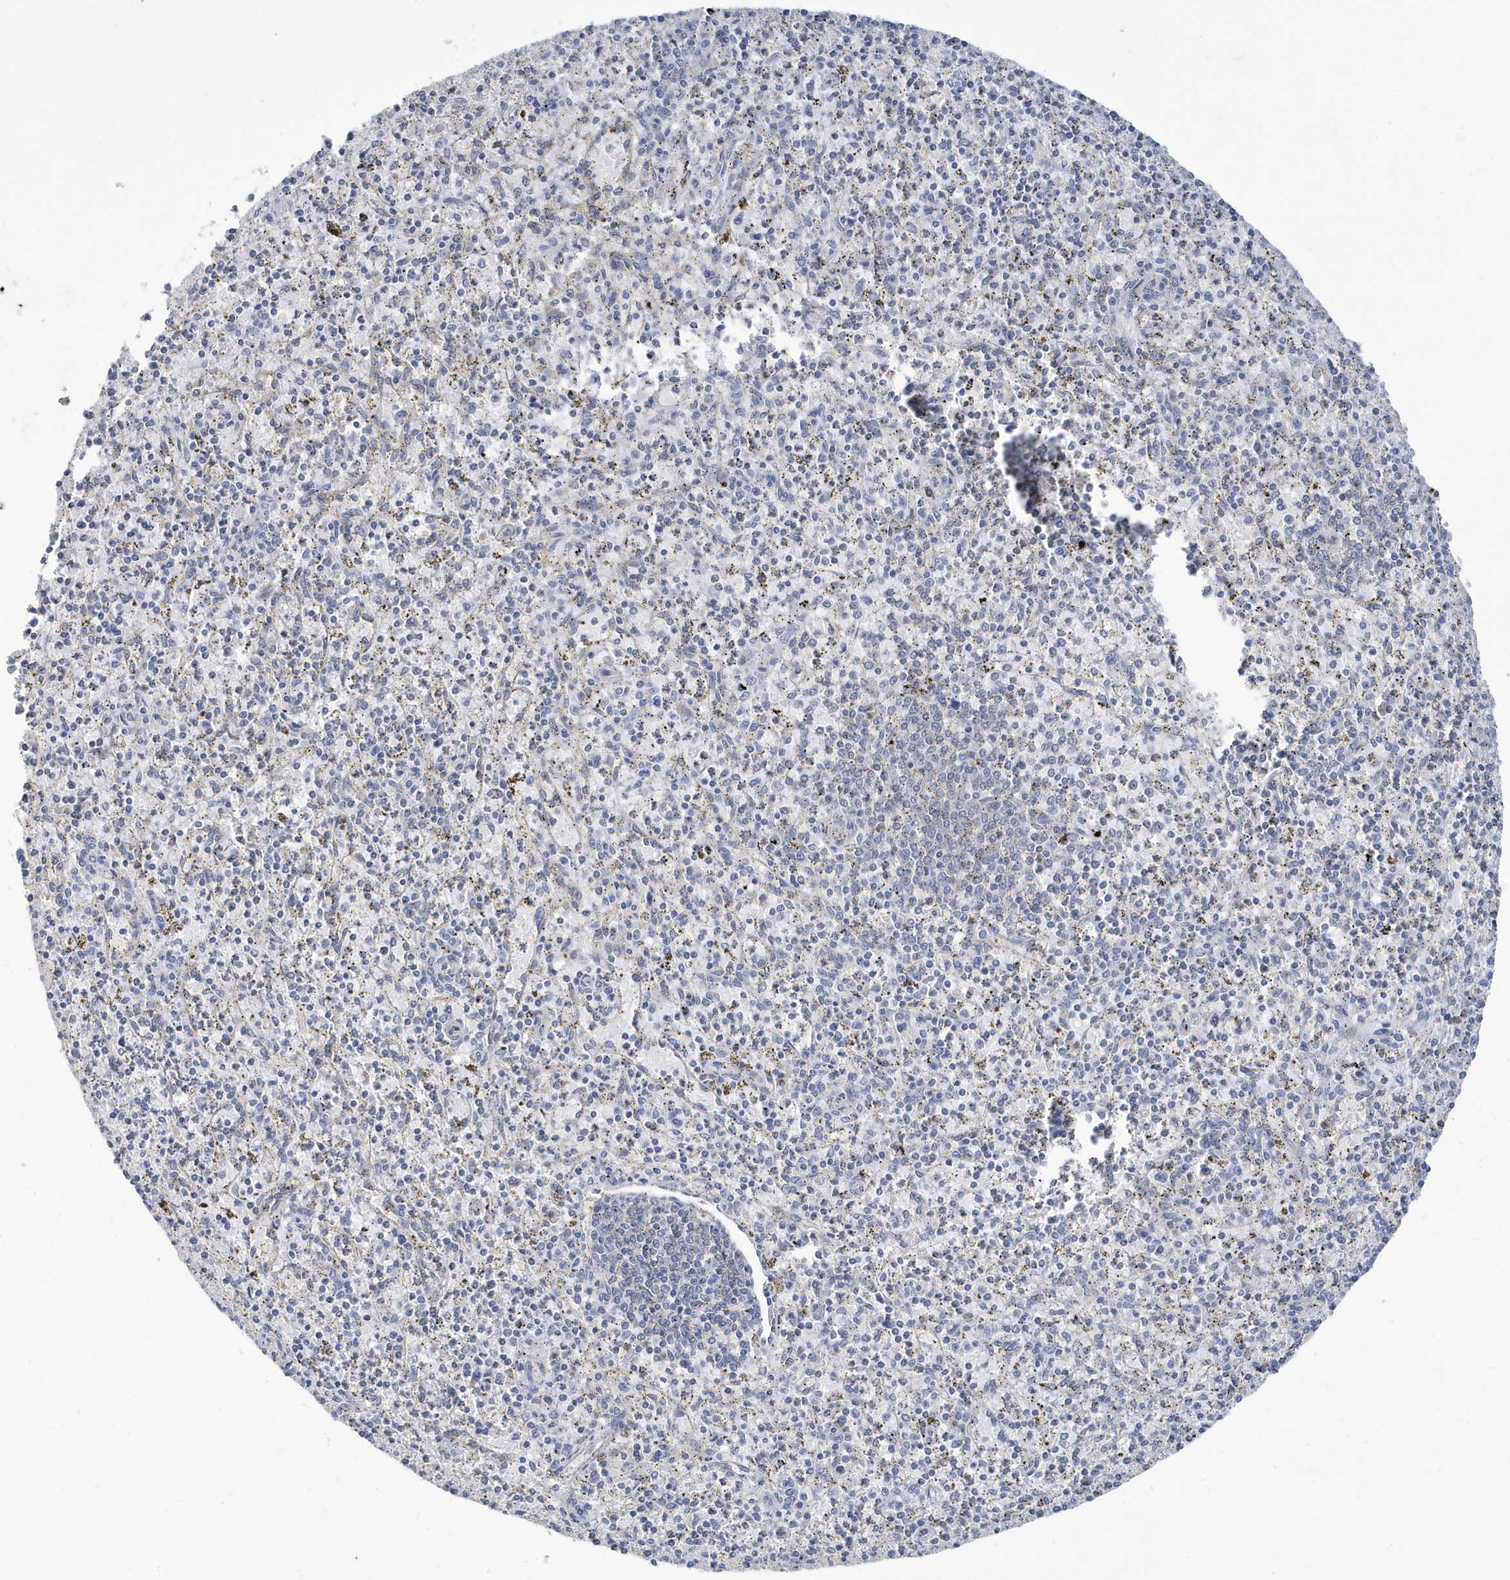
{"staining": {"intensity": "negative", "quantity": "none", "location": "none"}, "tissue": "spleen", "cell_type": "Cells in red pulp", "image_type": "normal", "snomed": [{"axis": "morphology", "description": "Normal tissue, NOS"}, {"axis": "topography", "description": "Spleen"}], "caption": "Histopathology image shows no protein staining in cells in red pulp of normal spleen.", "gene": "ZNF654", "patient": {"sex": "male", "age": 72}}